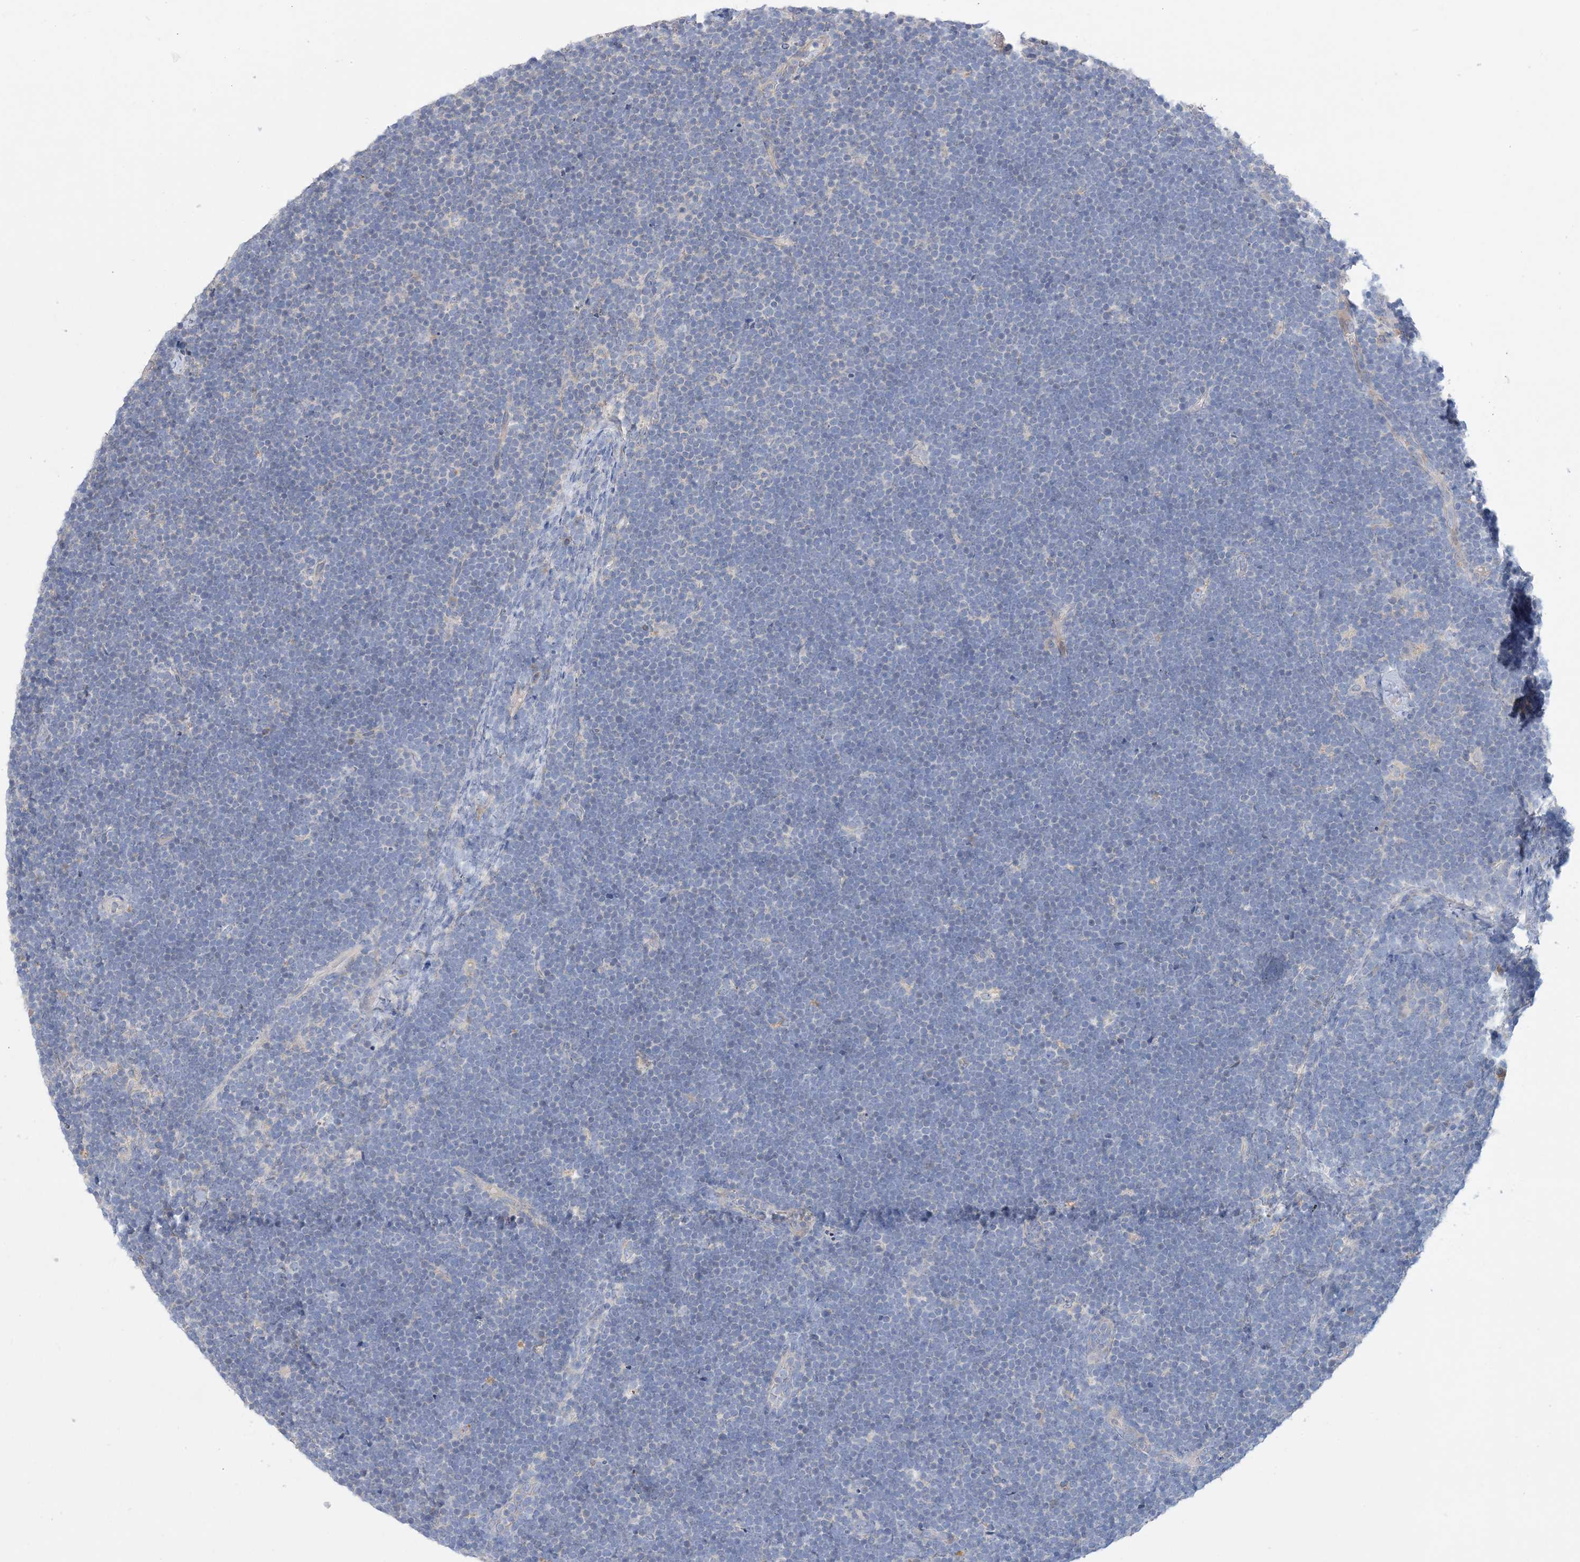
{"staining": {"intensity": "negative", "quantity": "none", "location": "none"}, "tissue": "lymphoma", "cell_type": "Tumor cells", "image_type": "cancer", "snomed": [{"axis": "morphology", "description": "Malignant lymphoma, non-Hodgkin's type, High grade"}, {"axis": "topography", "description": "Lymph node"}], "caption": "Tumor cells are negative for protein expression in human high-grade malignant lymphoma, non-Hodgkin's type.", "gene": "ZCCHC18", "patient": {"sex": "male", "age": 13}}